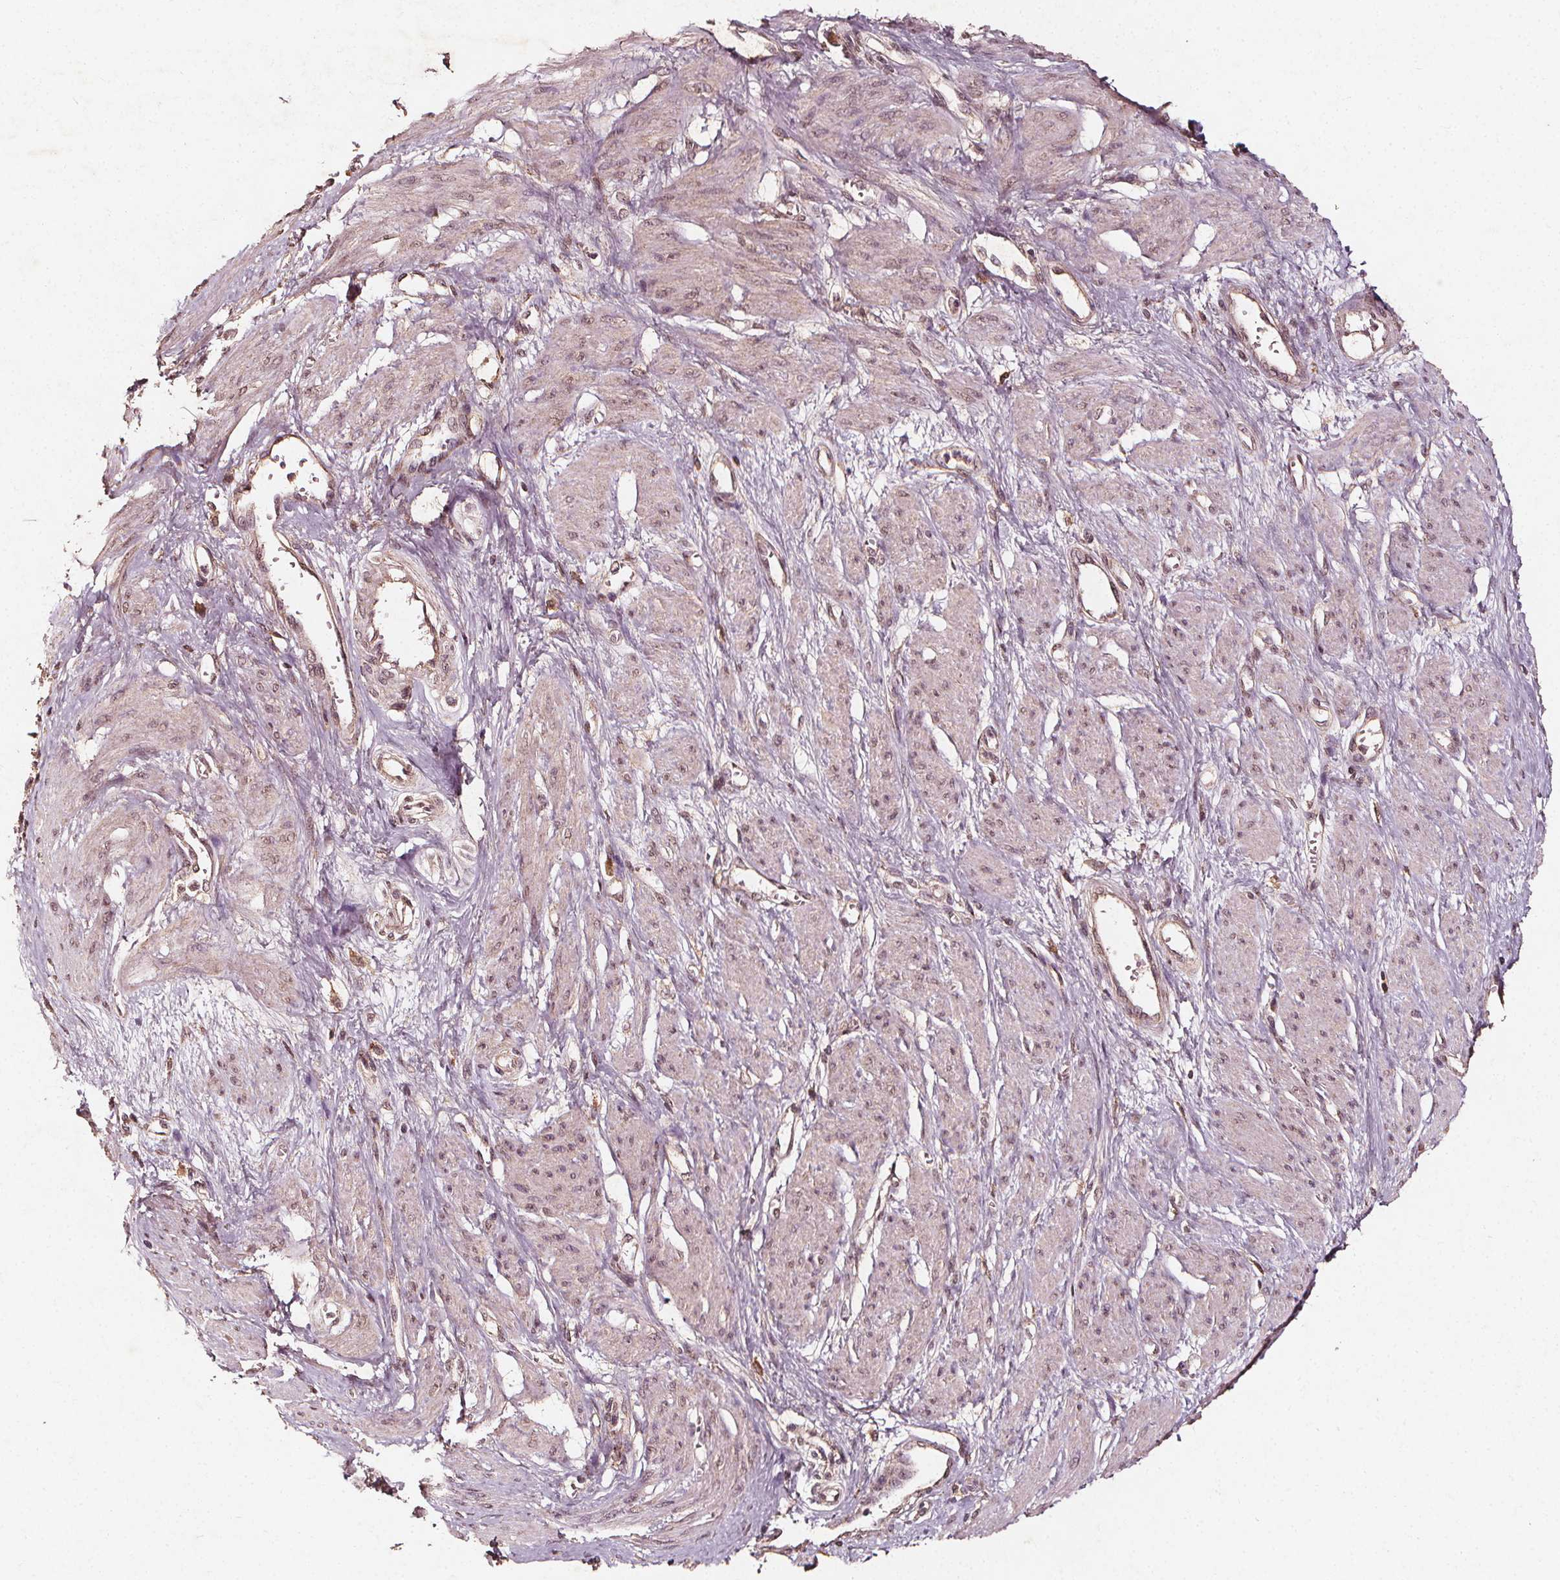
{"staining": {"intensity": "weak", "quantity": "25%-75%", "location": "cytoplasmic/membranous,nuclear"}, "tissue": "smooth muscle", "cell_type": "Smooth muscle cells", "image_type": "normal", "snomed": [{"axis": "morphology", "description": "Normal tissue, NOS"}, {"axis": "topography", "description": "Smooth muscle"}, {"axis": "topography", "description": "Uterus"}], "caption": "Immunohistochemical staining of unremarkable smooth muscle exhibits low levels of weak cytoplasmic/membranous,nuclear expression in about 25%-75% of smooth muscle cells. The staining was performed using DAB (3,3'-diaminobenzidine), with brown indicating positive protein expression. Nuclei are stained blue with hematoxylin.", "gene": "ABCA1", "patient": {"sex": "female", "age": 39}}